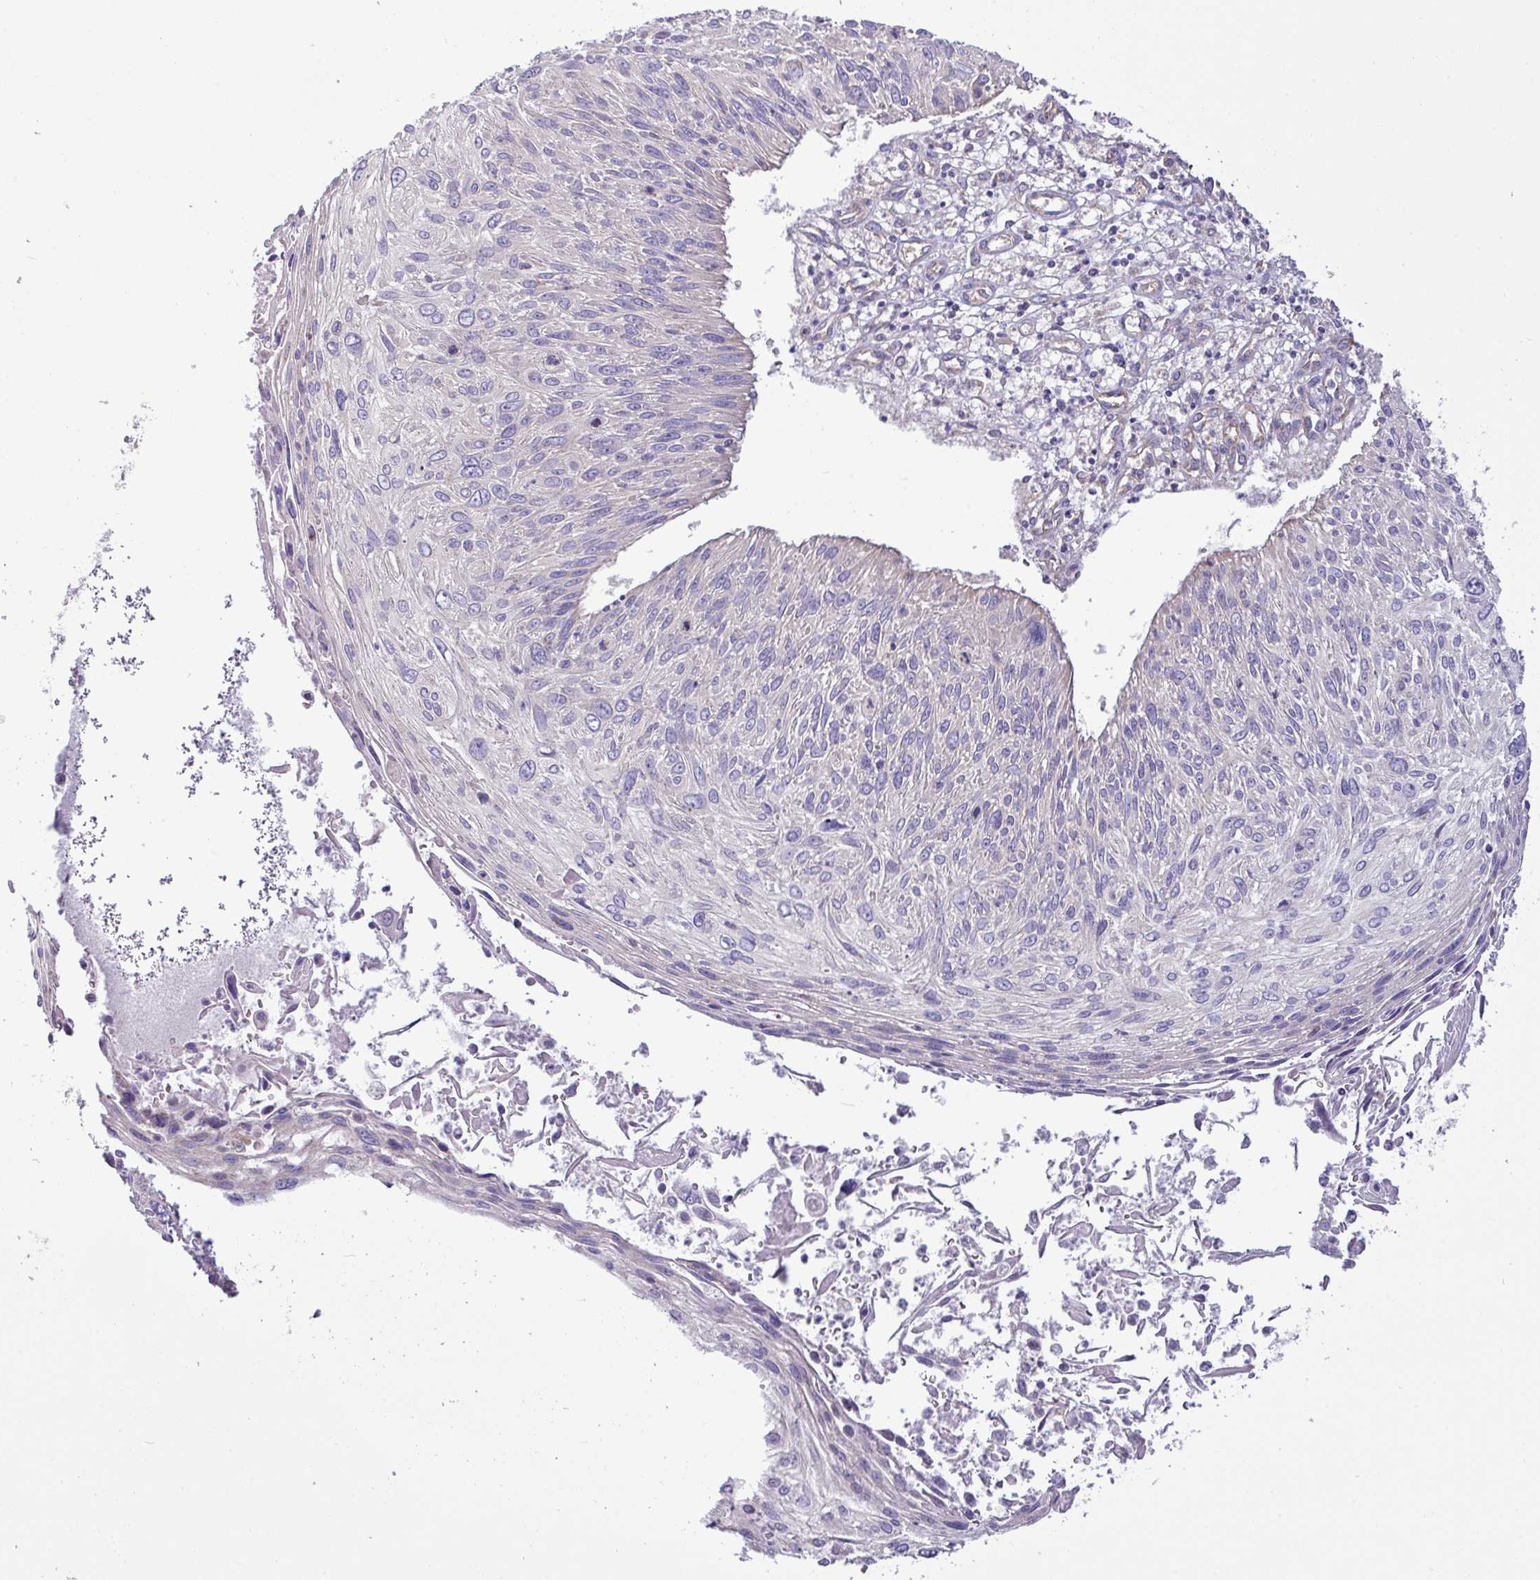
{"staining": {"intensity": "negative", "quantity": "none", "location": "none"}, "tissue": "cervical cancer", "cell_type": "Tumor cells", "image_type": "cancer", "snomed": [{"axis": "morphology", "description": "Squamous cell carcinoma, NOS"}, {"axis": "topography", "description": "Cervix"}], "caption": "Squamous cell carcinoma (cervical) was stained to show a protein in brown. There is no significant positivity in tumor cells. Brightfield microscopy of immunohistochemistry (IHC) stained with DAB (brown) and hematoxylin (blue), captured at high magnification.", "gene": "PPM1J", "patient": {"sex": "female", "age": 51}}